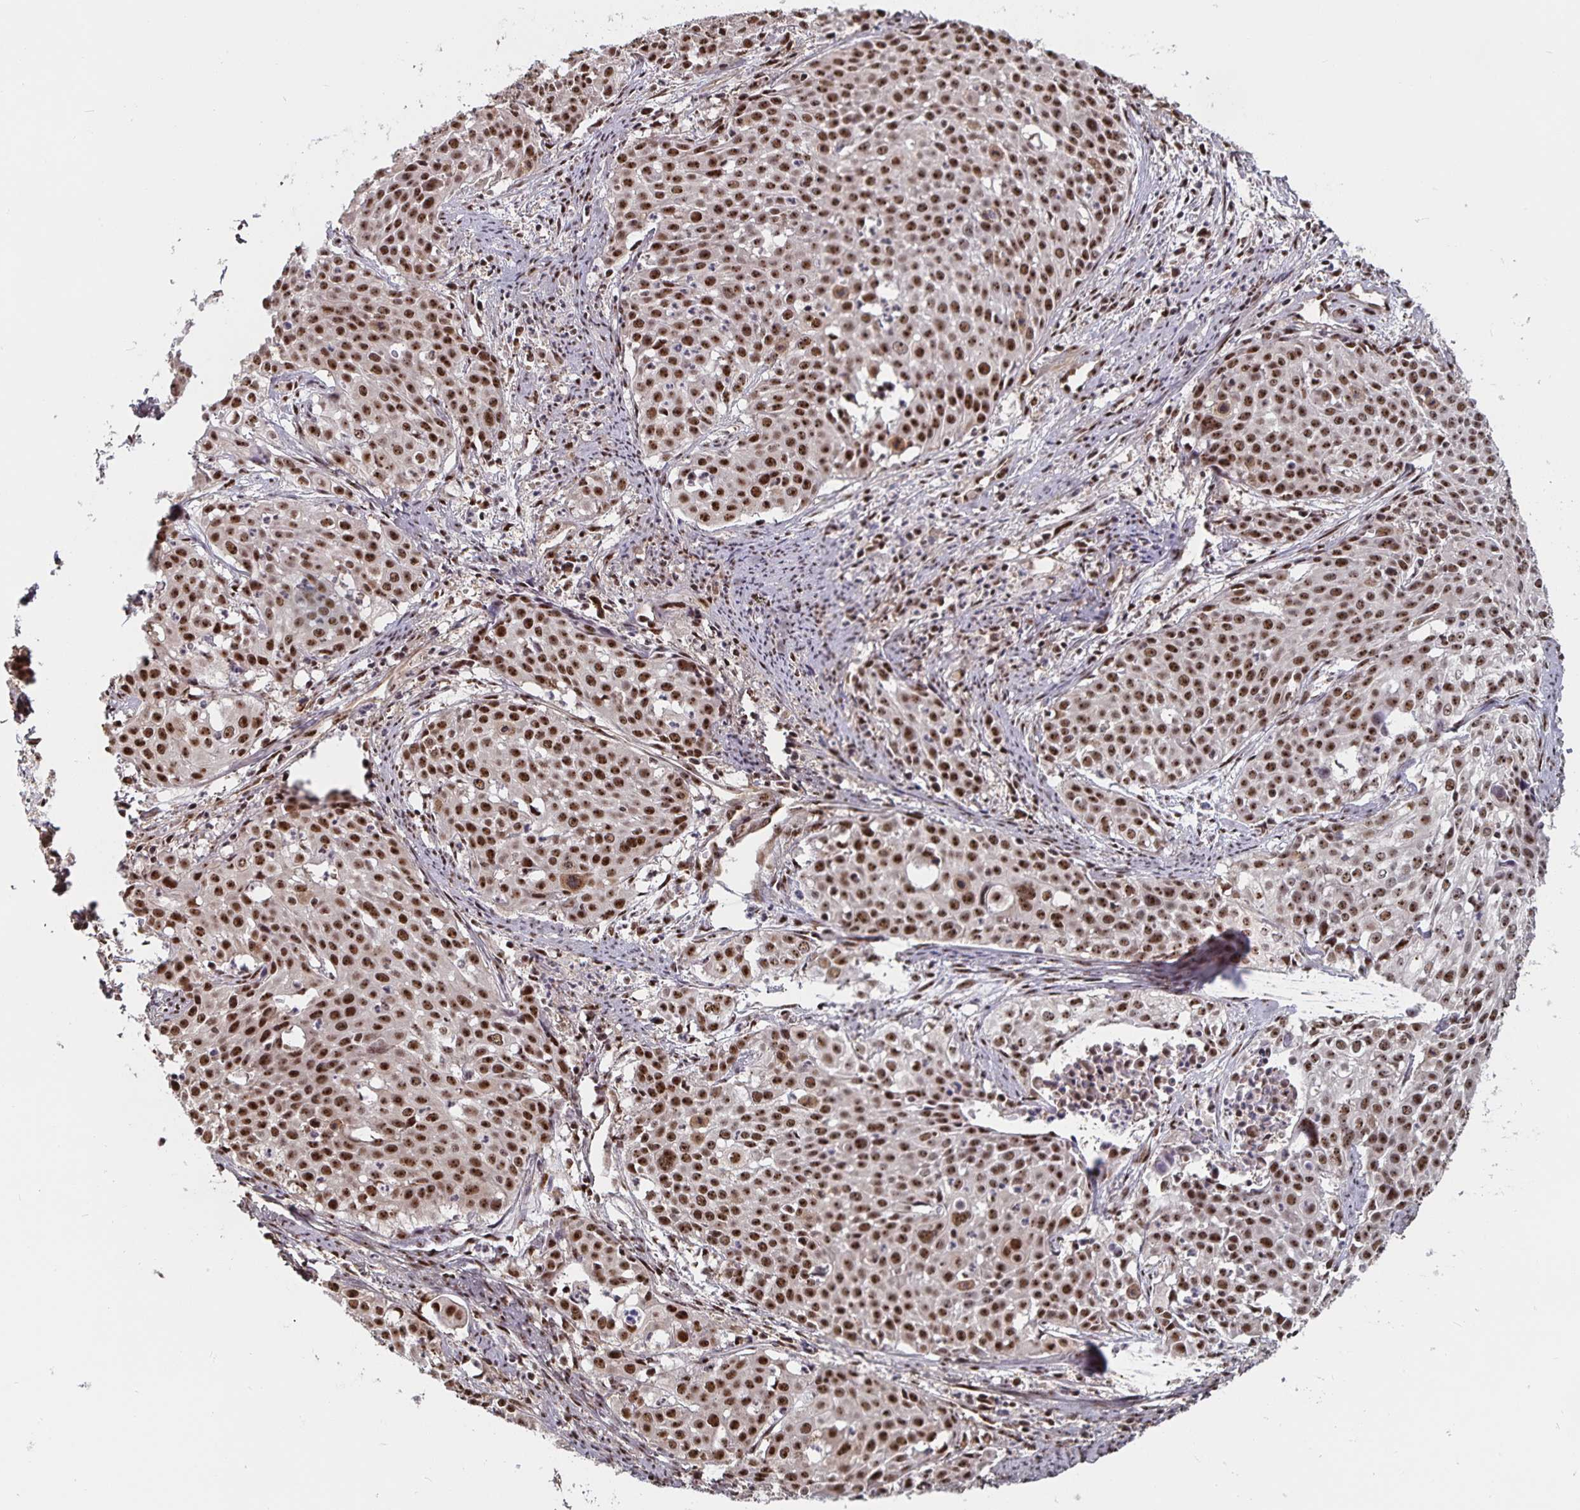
{"staining": {"intensity": "moderate", "quantity": ">75%", "location": "nuclear"}, "tissue": "cervical cancer", "cell_type": "Tumor cells", "image_type": "cancer", "snomed": [{"axis": "morphology", "description": "Squamous cell carcinoma, NOS"}, {"axis": "topography", "description": "Cervix"}], "caption": "This is an image of immunohistochemistry (IHC) staining of cervical cancer, which shows moderate positivity in the nuclear of tumor cells.", "gene": "LAS1L", "patient": {"sex": "female", "age": 39}}